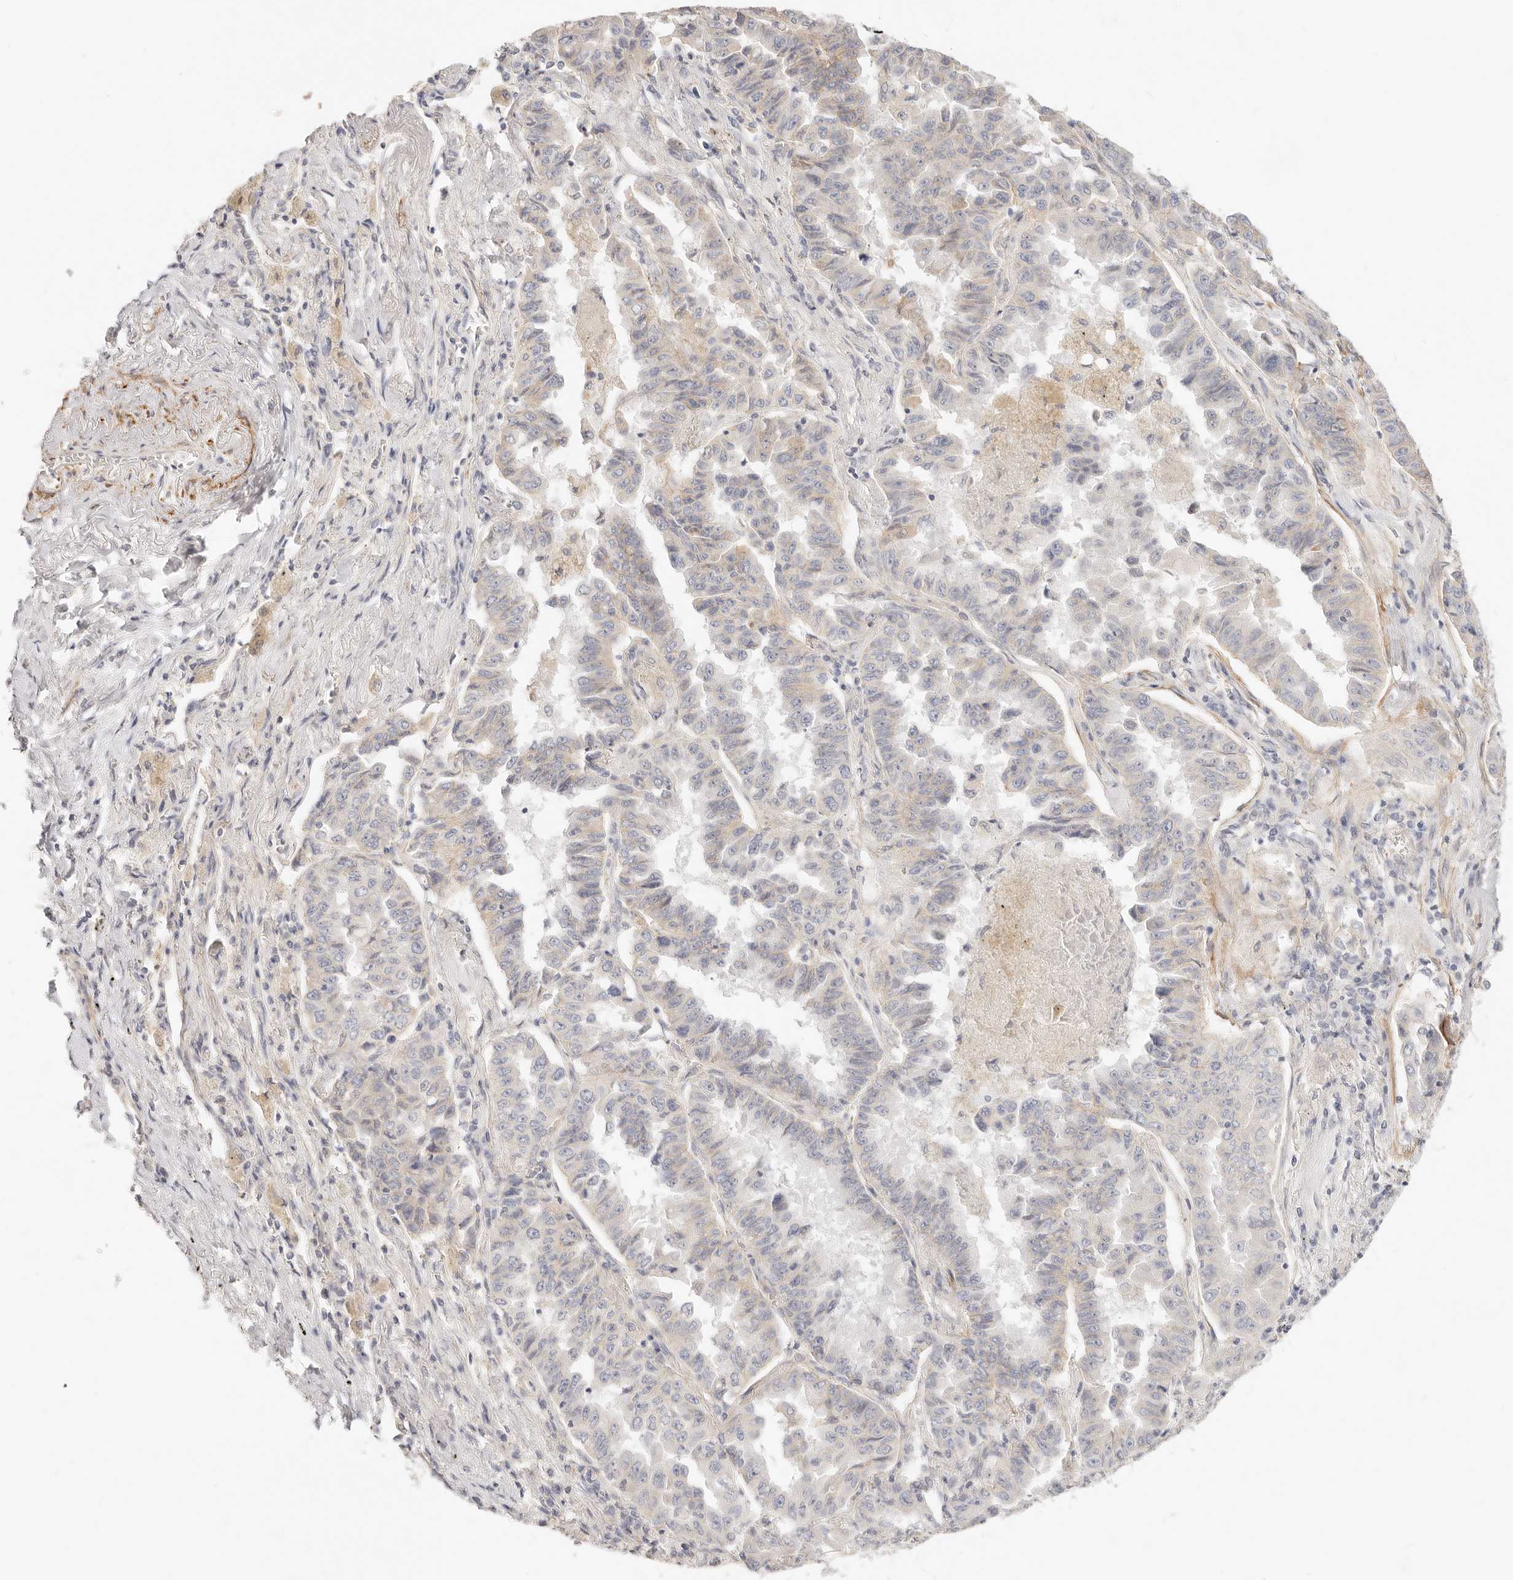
{"staining": {"intensity": "negative", "quantity": "none", "location": "none"}, "tissue": "lung cancer", "cell_type": "Tumor cells", "image_type": "cancer", "snomed": [{"axis": "morphology", "description": "Adenocarcinoma, NOS"}, {"axis": "topography", "description": "Lung"}], "caption": "Adenocarcinoma (lung) was stained to show a protein in brown. There is no significant expression in tumor cells.", "gene": "UBXN10", "patient": {"sex": "female", "age": 51}}